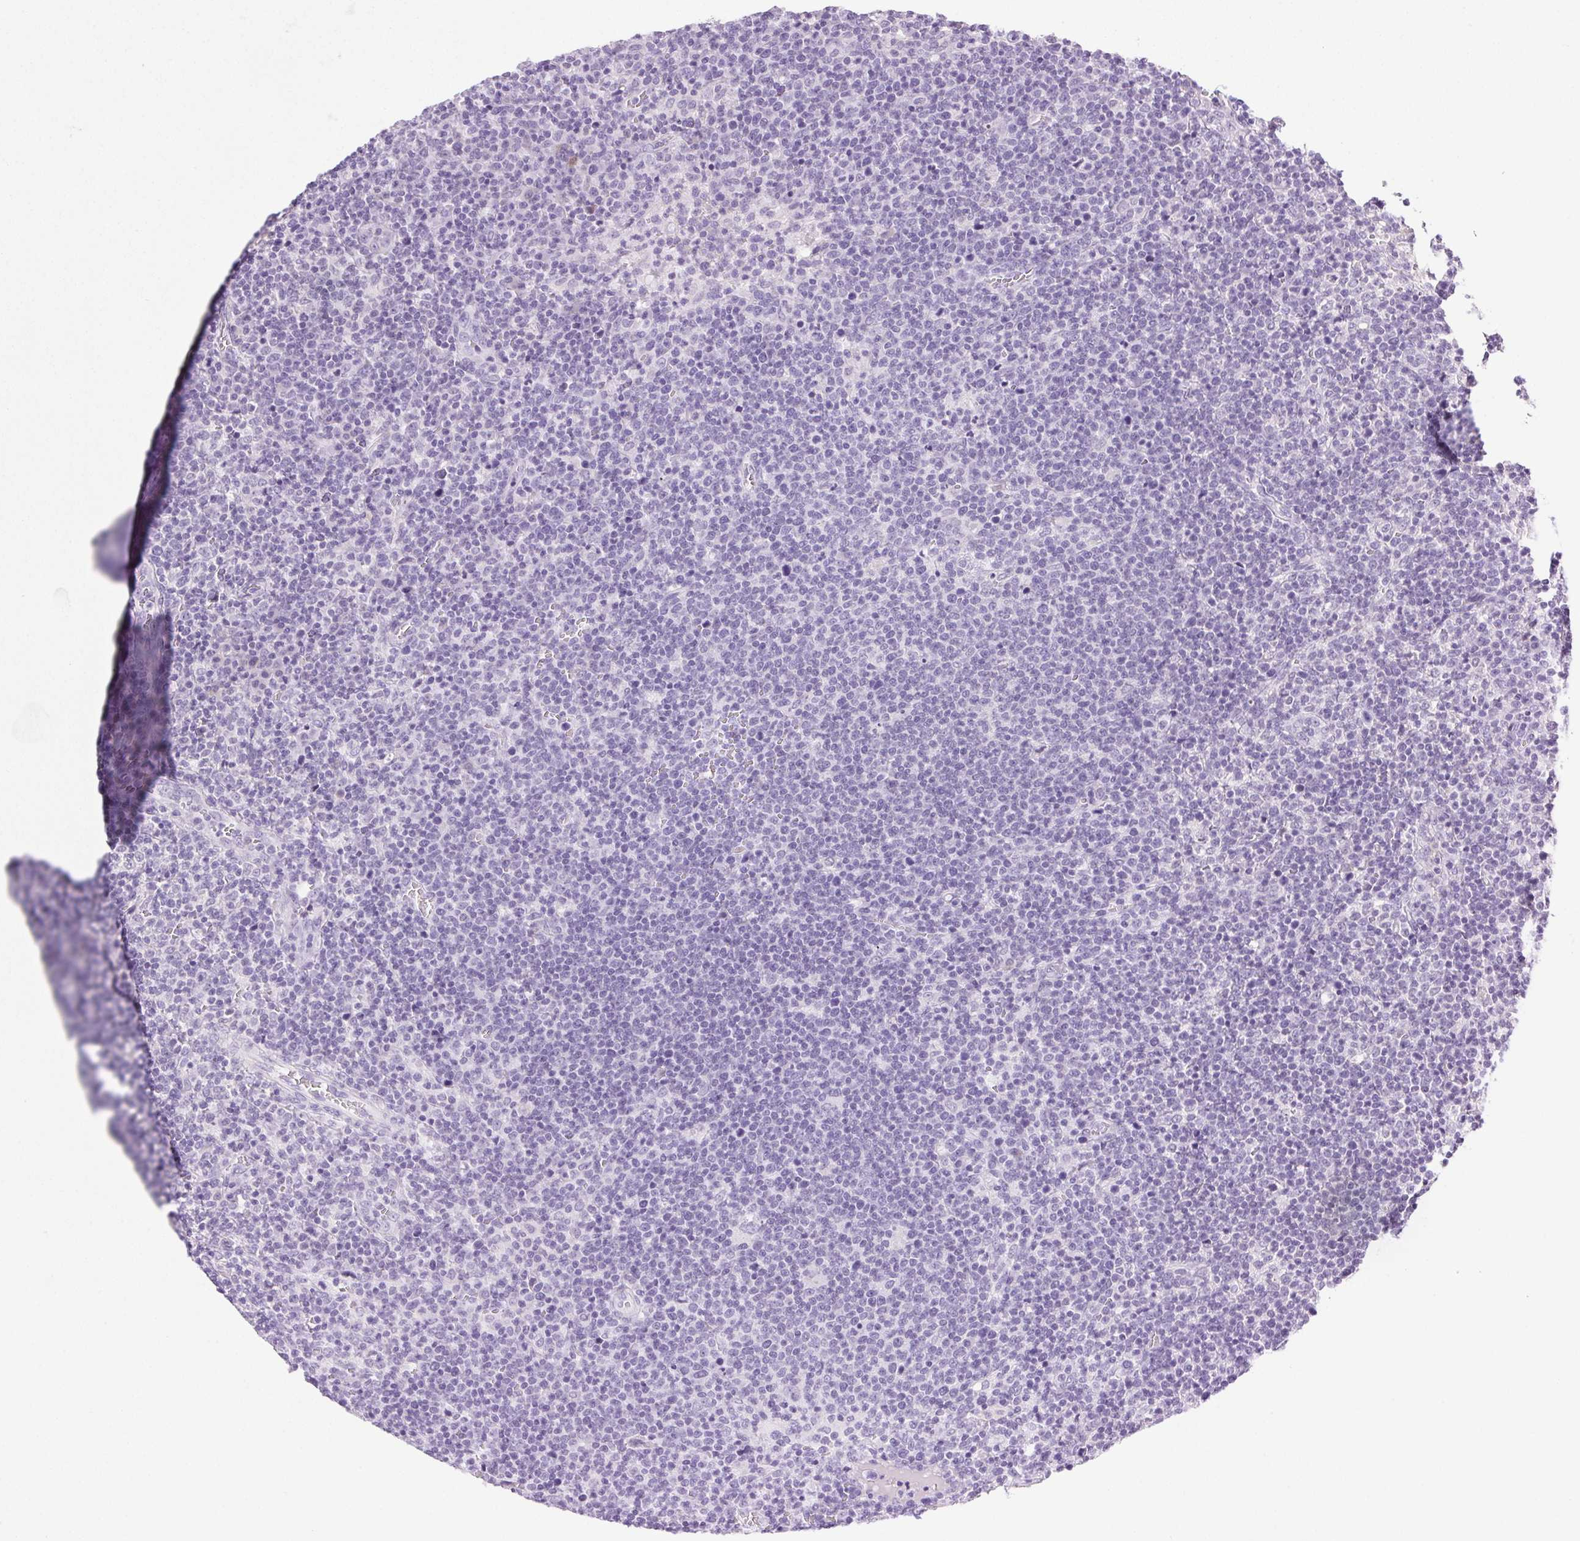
{"staining": {"intensity": "negative", "quantity": "none", "location": "none"}, "tissue": "lymphoma", "cell_type": "Tumor cells", "image_type": "cancer", "snomed": [{"axis": "morphology", "description": "Malignant lymphoma, non-Hodgkin's type, High grade"}, {"axis": "topography", "description": "Lymph node"}], "caption": "IHC micrograph of neoplastic tissue: human malignant lymphoma, non-Hodgkin's type (high-grade) stained with DAB (3,3'-diaminobenzidine) displays no significant protein positivity in tumor cells.", "gene": "CLDN10", "patient": {"sex": "male", "age": 61}}